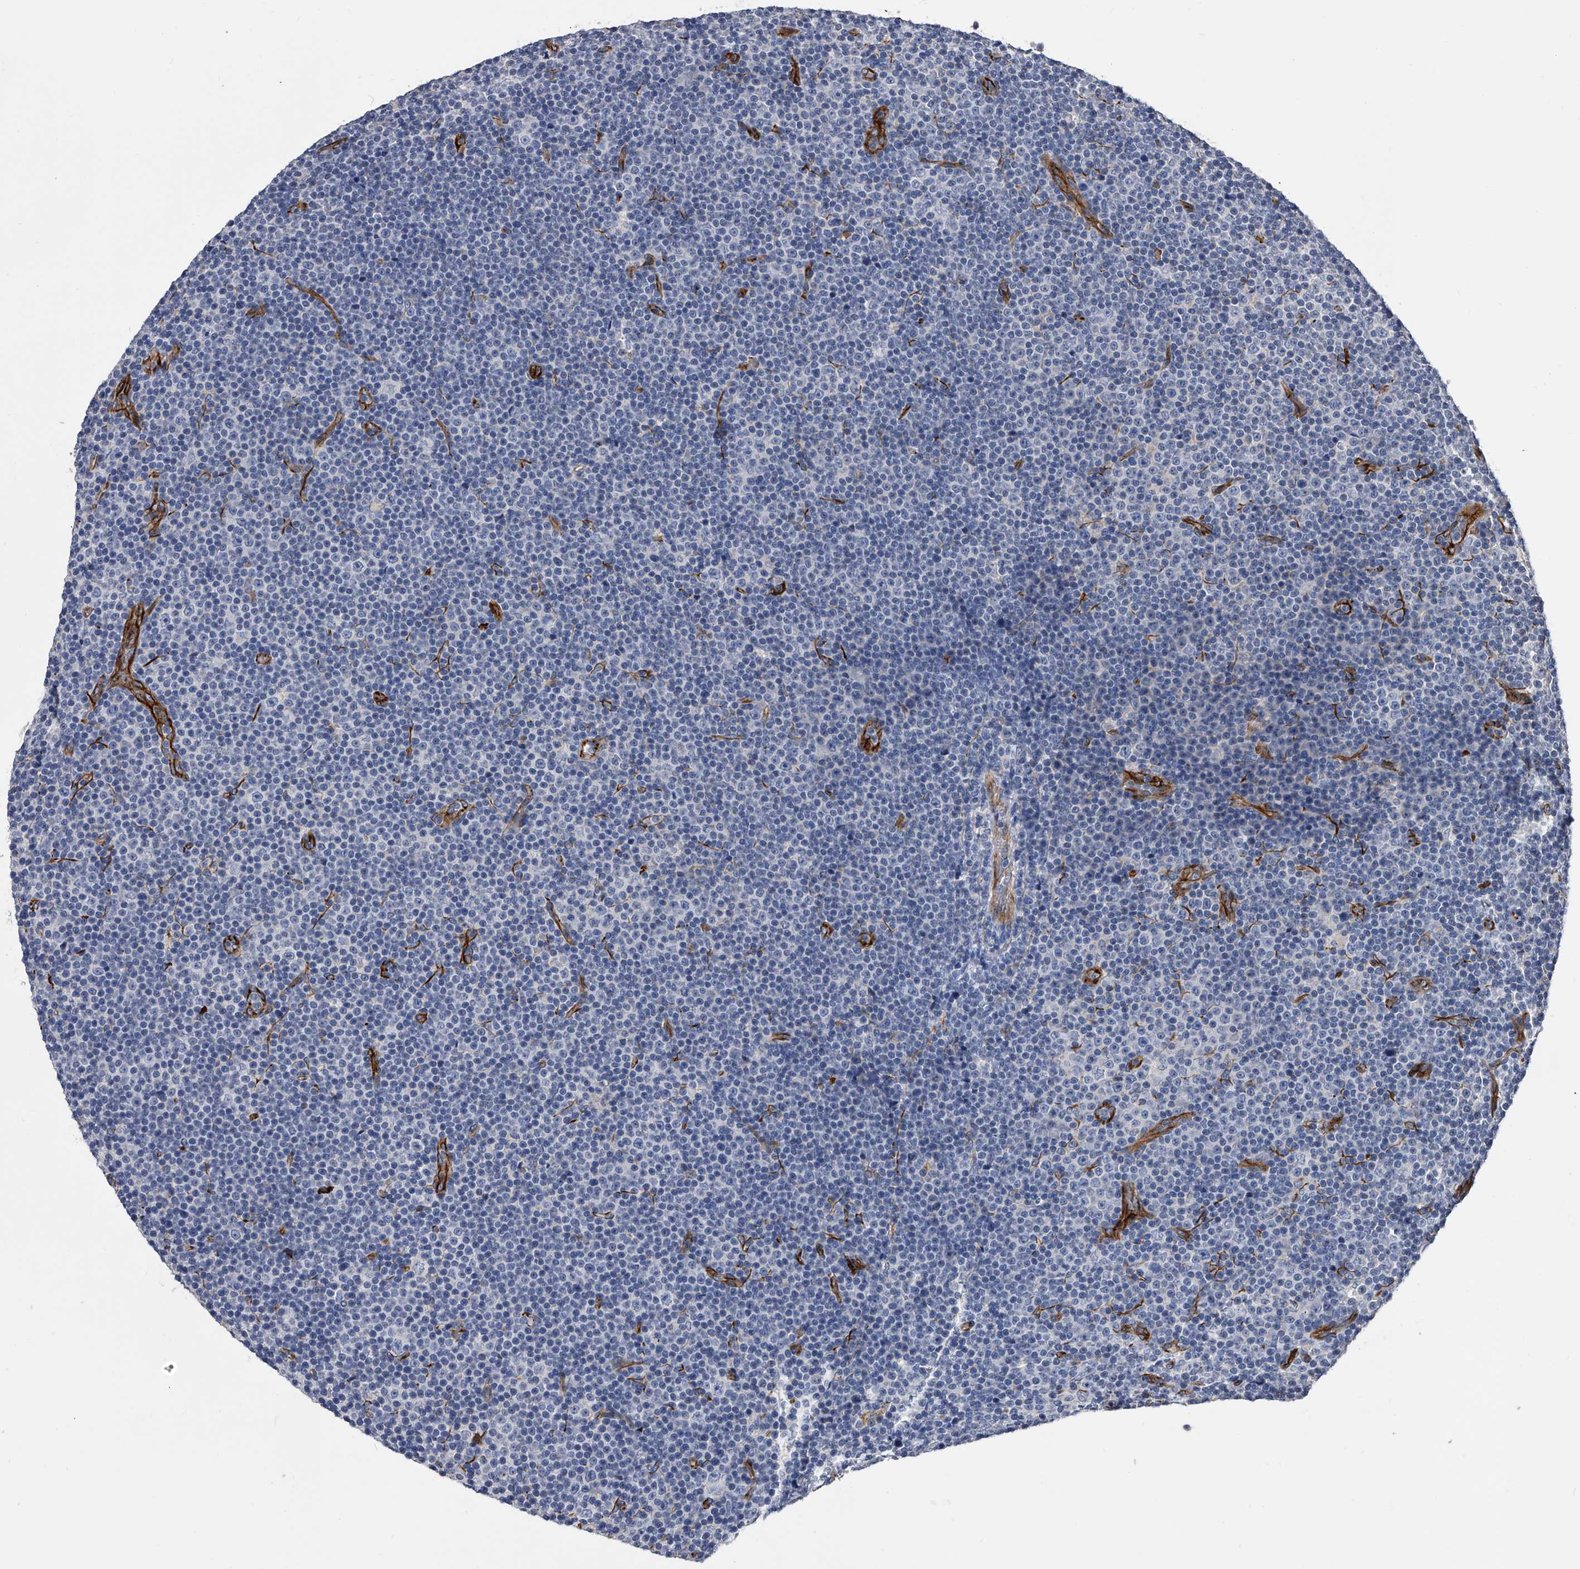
{"staining": {"intensity": "negative", "quantity": "none", "location": "none"}, "tissue": "lymphoma", "cell_type": "Tumor cells", "image_type": "cancer", "snomed": [{"axis": "morphology", "description": "Malignant lymphoma, non-Hodgkin's type, Low grade"}, {"axis": "topography", "description": "Lymph node"}], "caption": "The photomicrograph displays no staining of tumor cells in lymphoma. Nuclei are stained in blue.", "gene": "EFCAB7", "patient": {"sex": "female", "age": 67}}